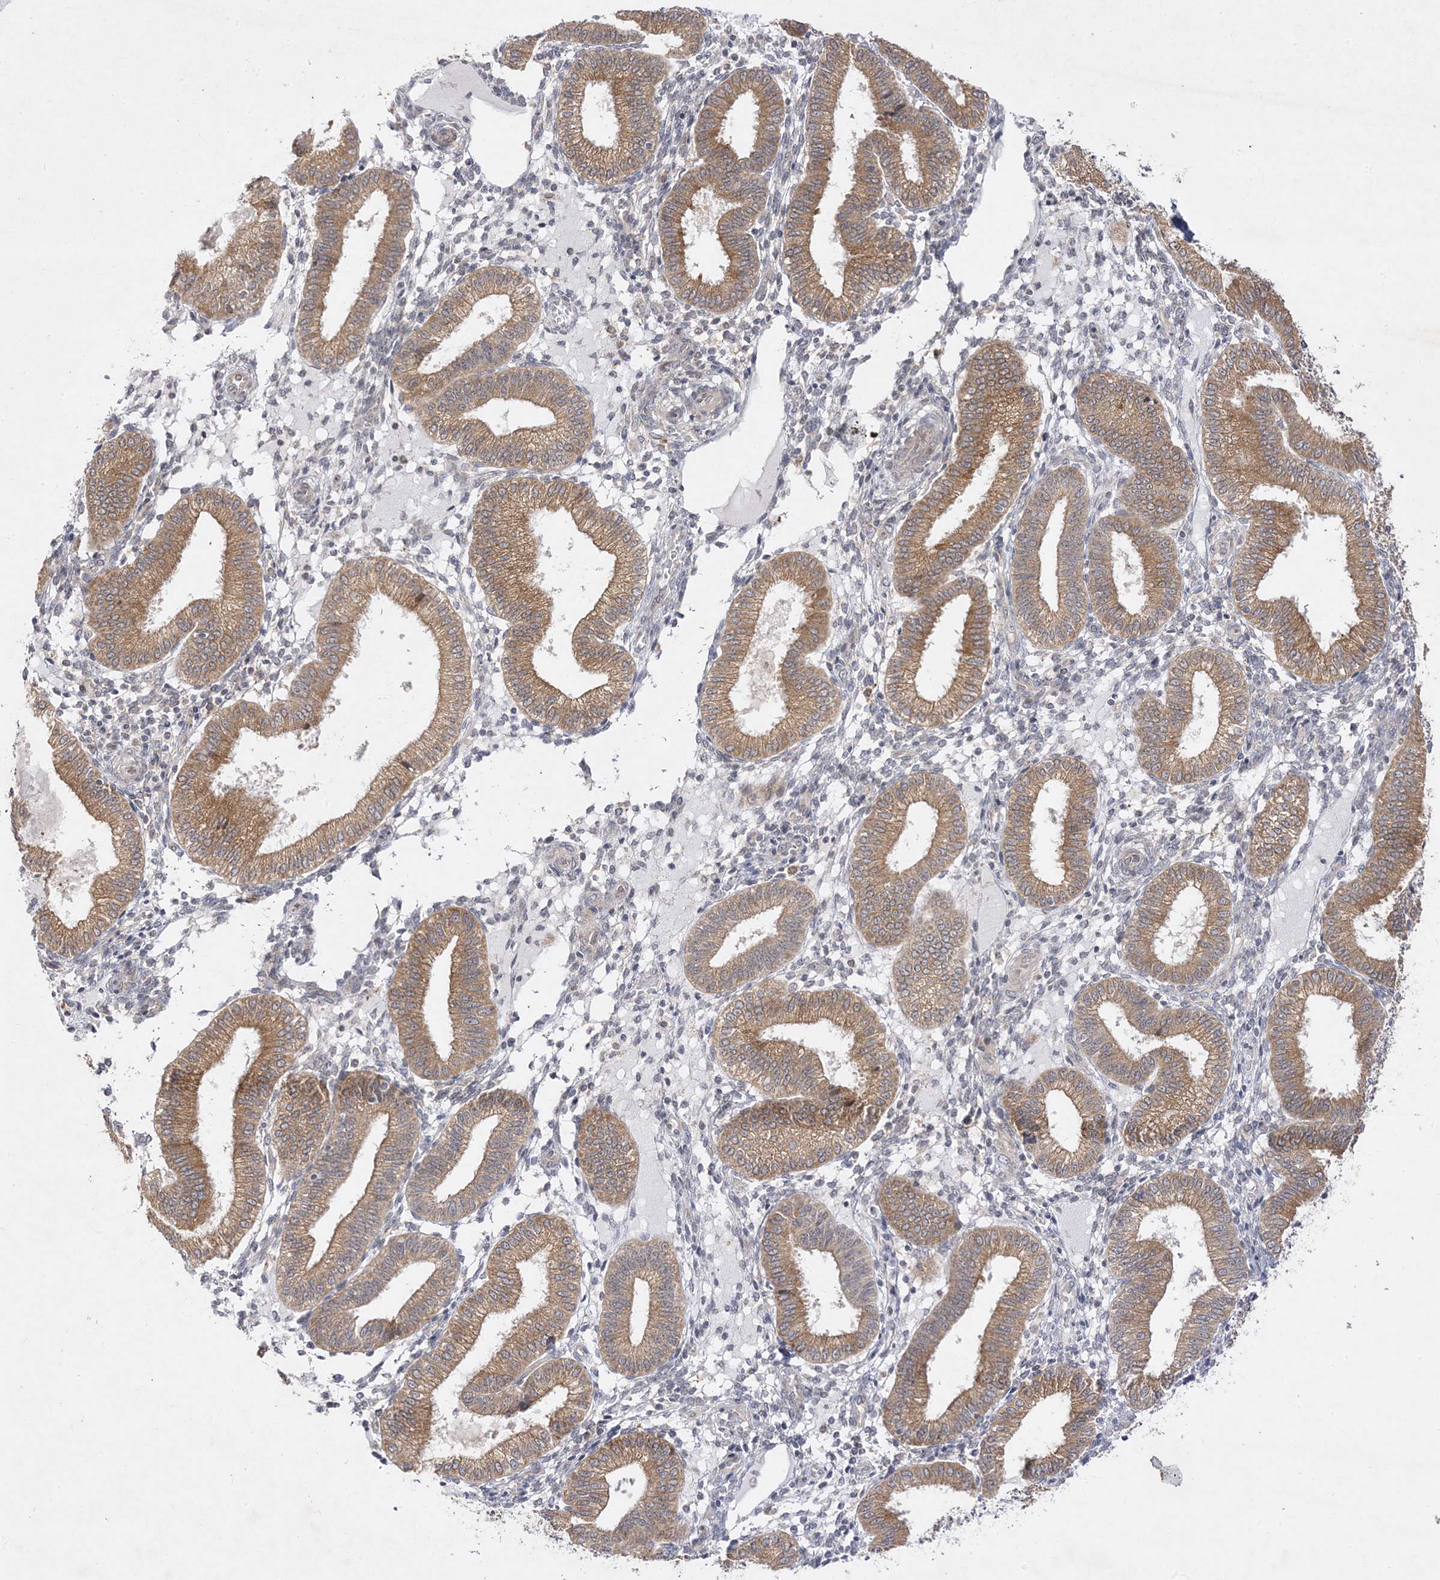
{"staining": {"intensity": "negative", "quantity": "none", "location": "none"}, "tissue": "endometrium", "cell_type": "Cells in endometrial stroma", "image_type": "normal", "snomed": [{"axis": "morphology", "description": "Normal tissue, NOS"}, {"axis": "topography", "description": "Endometrium"}], "caption": "A high-resolution photomicrograph shows IHC staining of unremarkable endometrium, which reveals no significant expression in cells in endometrial stroma.", "gene": "C2CD2", "patient": {"sex": "female", "age": 39}}